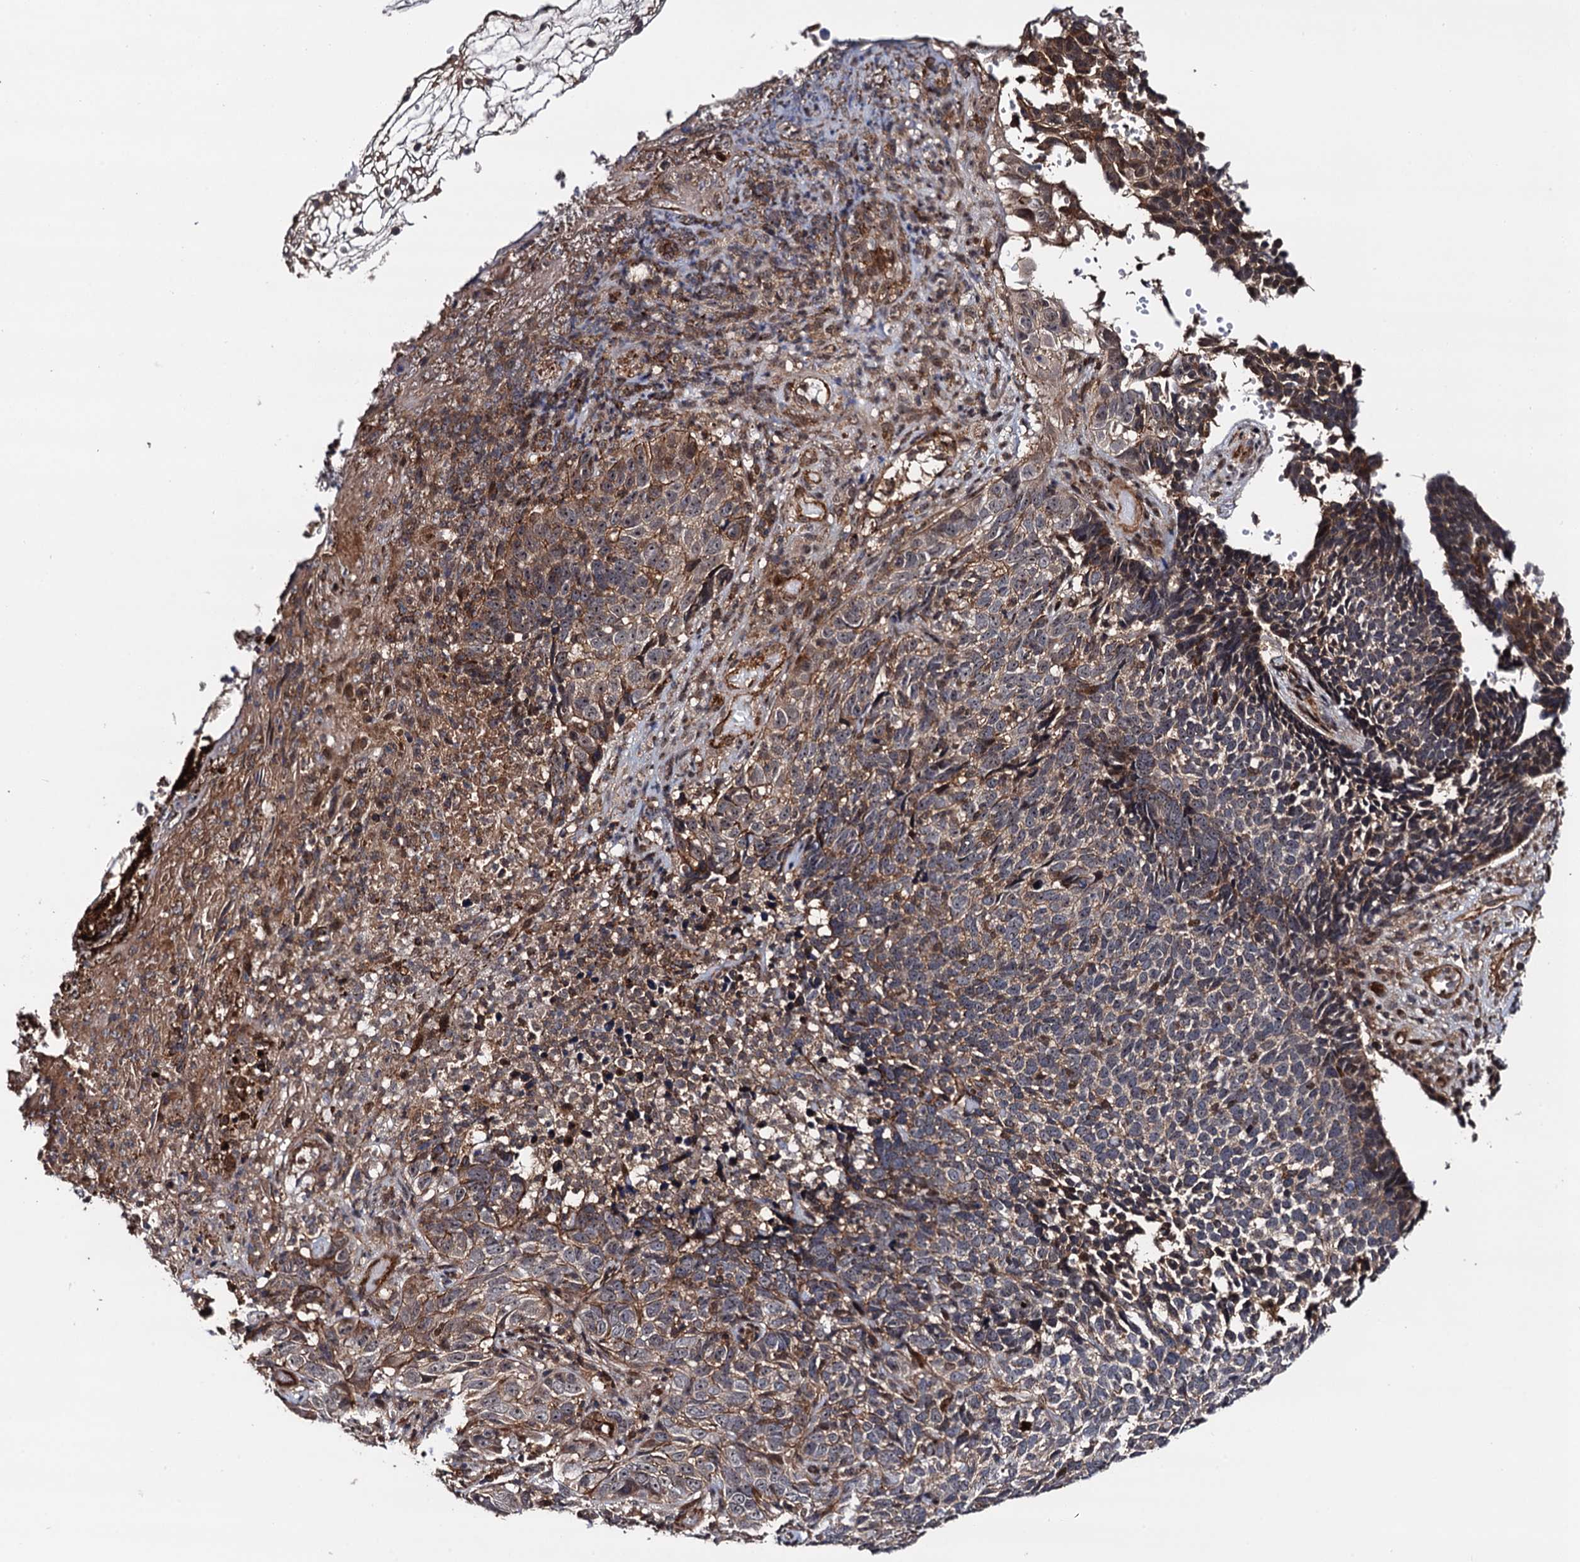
{"staining": {"intensity": "weak", "quantity": "25%-75%", "location": "cytoplasmic/membranous"}, "tissue": "skin cancer", "cell_type": "Tumor cells", "image_type": "cancer", "snomed": [{"axis": "morphology", "description": "Basal cell carcinoma"}, {"axis": "topography", "description": "Skin"}], "caption": "Protein analysis of skin basal cell carcinoma tissue shows weak cytoplasmic/membranous positivity in approximately 25%-75% of tumor cells.", "gene": "BORA", "patient": {"sex": "female", "age": 84}}